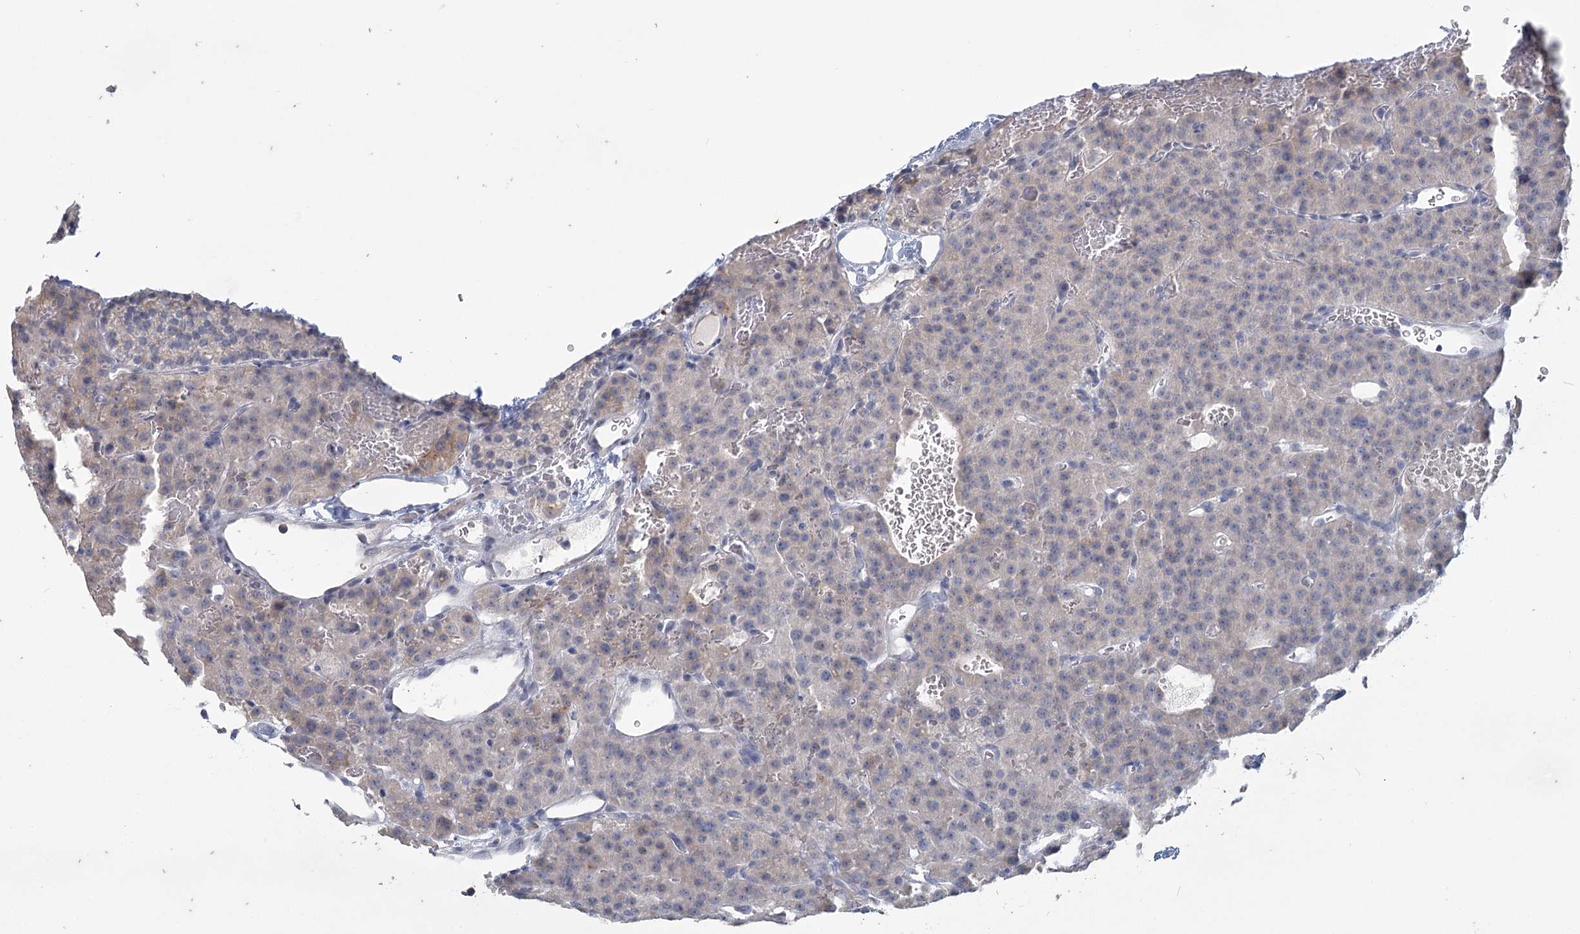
{"staining": {"intensity": "weak", "quantity": "<25%", "location": "nuclear"}, "tissue": "parathyroid gland", "cell_type": "Glandular cells", "image_type": "normal", "snomed": [{"axis": "morphology", "description": "Normal tissue, NOS"}, {"axis": "morphology", "description": "Adenoma, NOS"}, {"axis": "topography", "description": "Parathyroid gland"}], "caption": "Immunohistochemistry image of unremarkable parathyroid gland stained for a protein (brown), which exhibits no positivity in glandular cells.", "gene": "SLC9A3", "patient": {"sex": "female", "age": 81}}